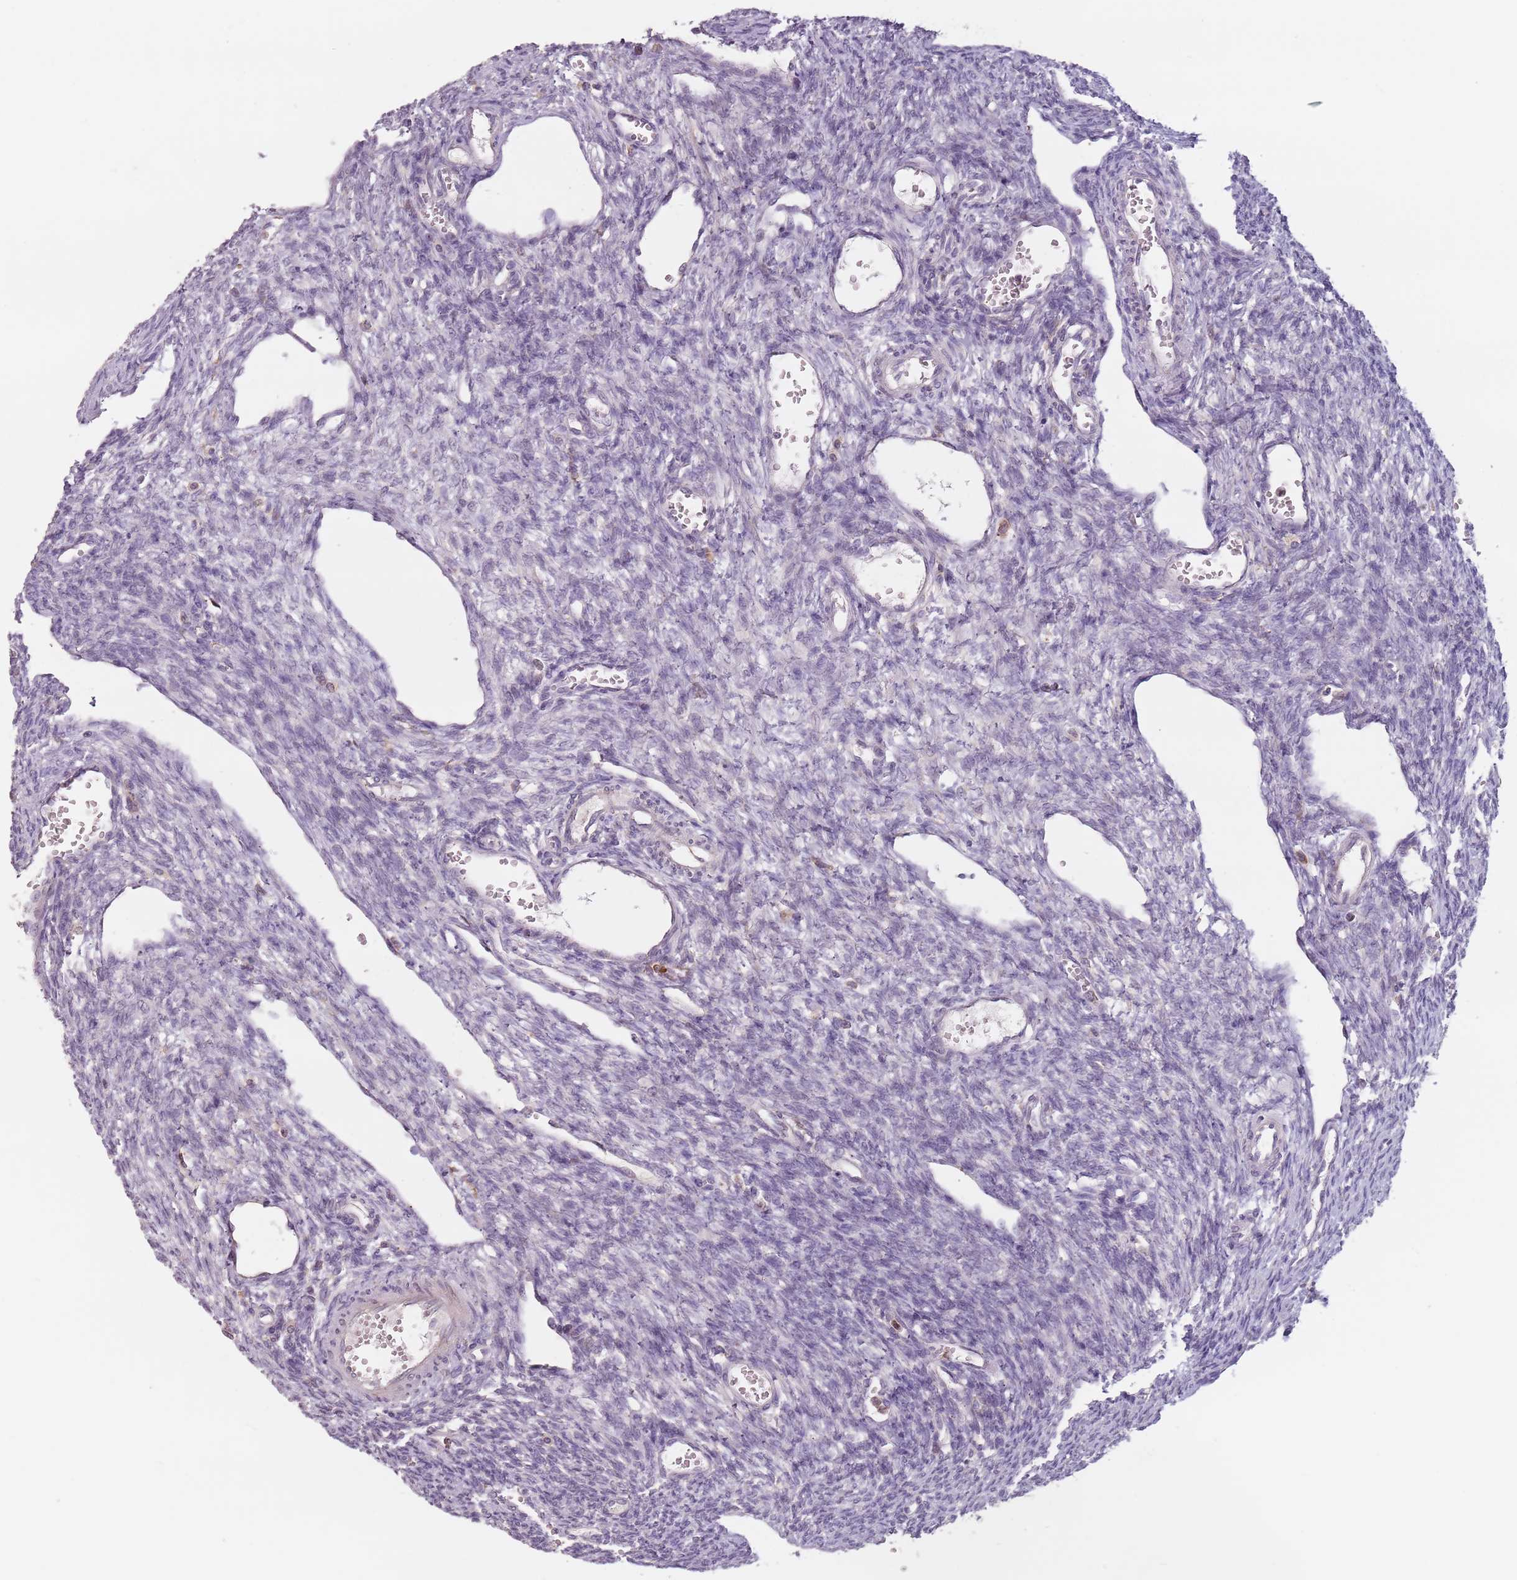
{"staining": {"intensity": "weak", "quantity": "<25%", "location": "cytoplasmic/membranous"}, "tissue": "ovary", "cell_type": "Follicle cells", "image_type": "normal", "snomed": [{"axis": "morphology", "description": "Normal tissue, NOS"}, {"axis": "morphology", "description": "Cyst, NOS"}, {"axis": "topography", "description": "Ovary"}], "caption": "Immunohistochemistry histopathology image of normal ovary stained for a protein (brown), which displays no positivity in follicle cells. (DAB IHC visualized using brightfield microscopy, high magnification).", "gene": "RPS9", "patient": {"sex": "female", "age": 33}}